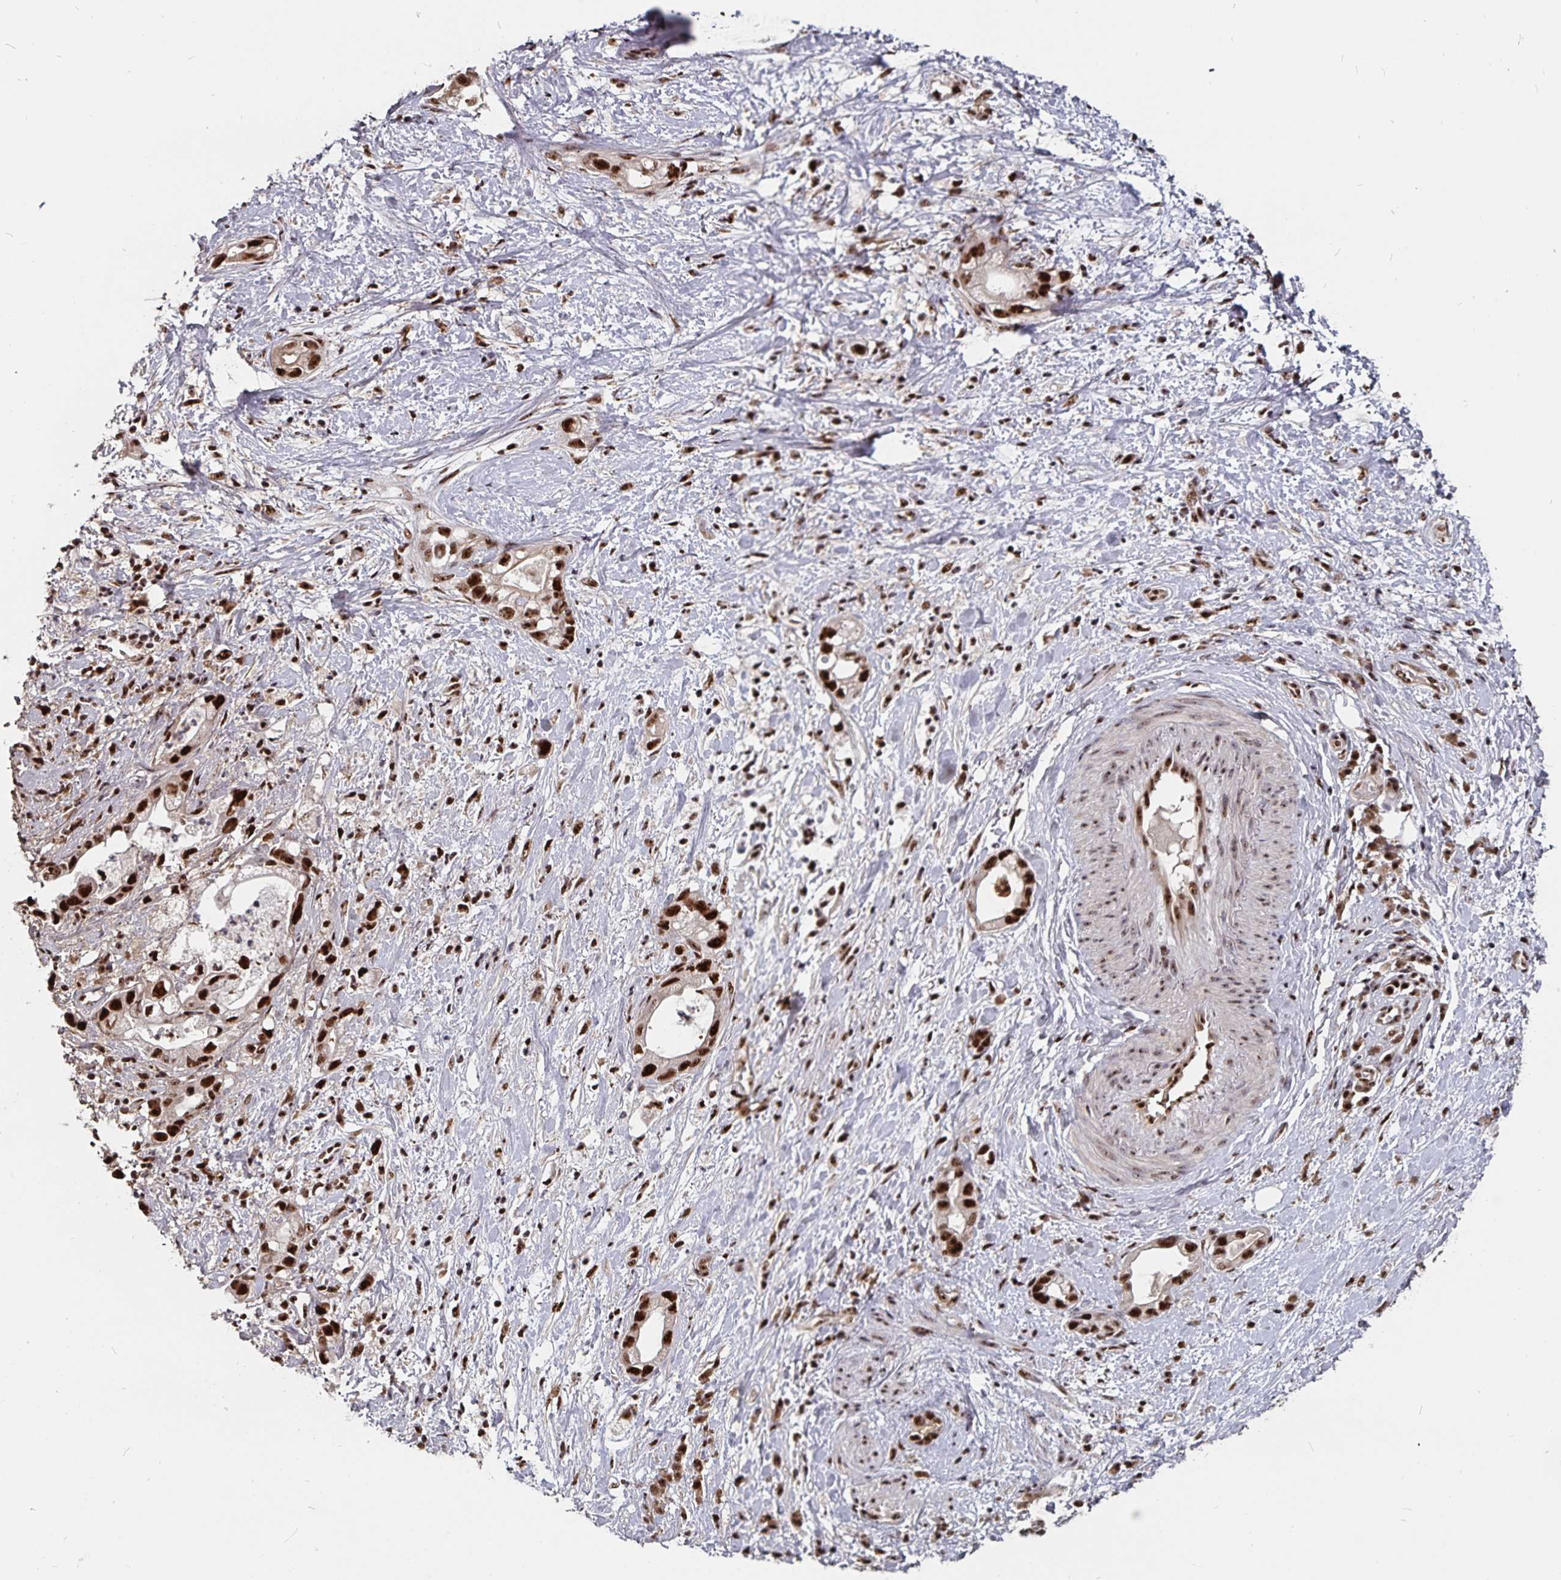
{"staining": {"intensity": "strong", "quantity": ">75%", "location": "nuclear"}, "tissue": "stomach cancer", "cell_type": "Tumor cells", "image_type": "cancer", "snomed": [{"axis": "morphology", "description": "Adenocarcinoma, NOS"}, {"axis": "topography", "description": "Stomach"}], "caption": "Stomach cancer stained for a protein displays strong nuclear positivity in tumor cells. (DAB (3,3'-diaminobenzidine) = brown stain, brightfield microscopy at high magnification).", "gene": "LAS1L", "patient": {"sex": "male", "age": 55}}